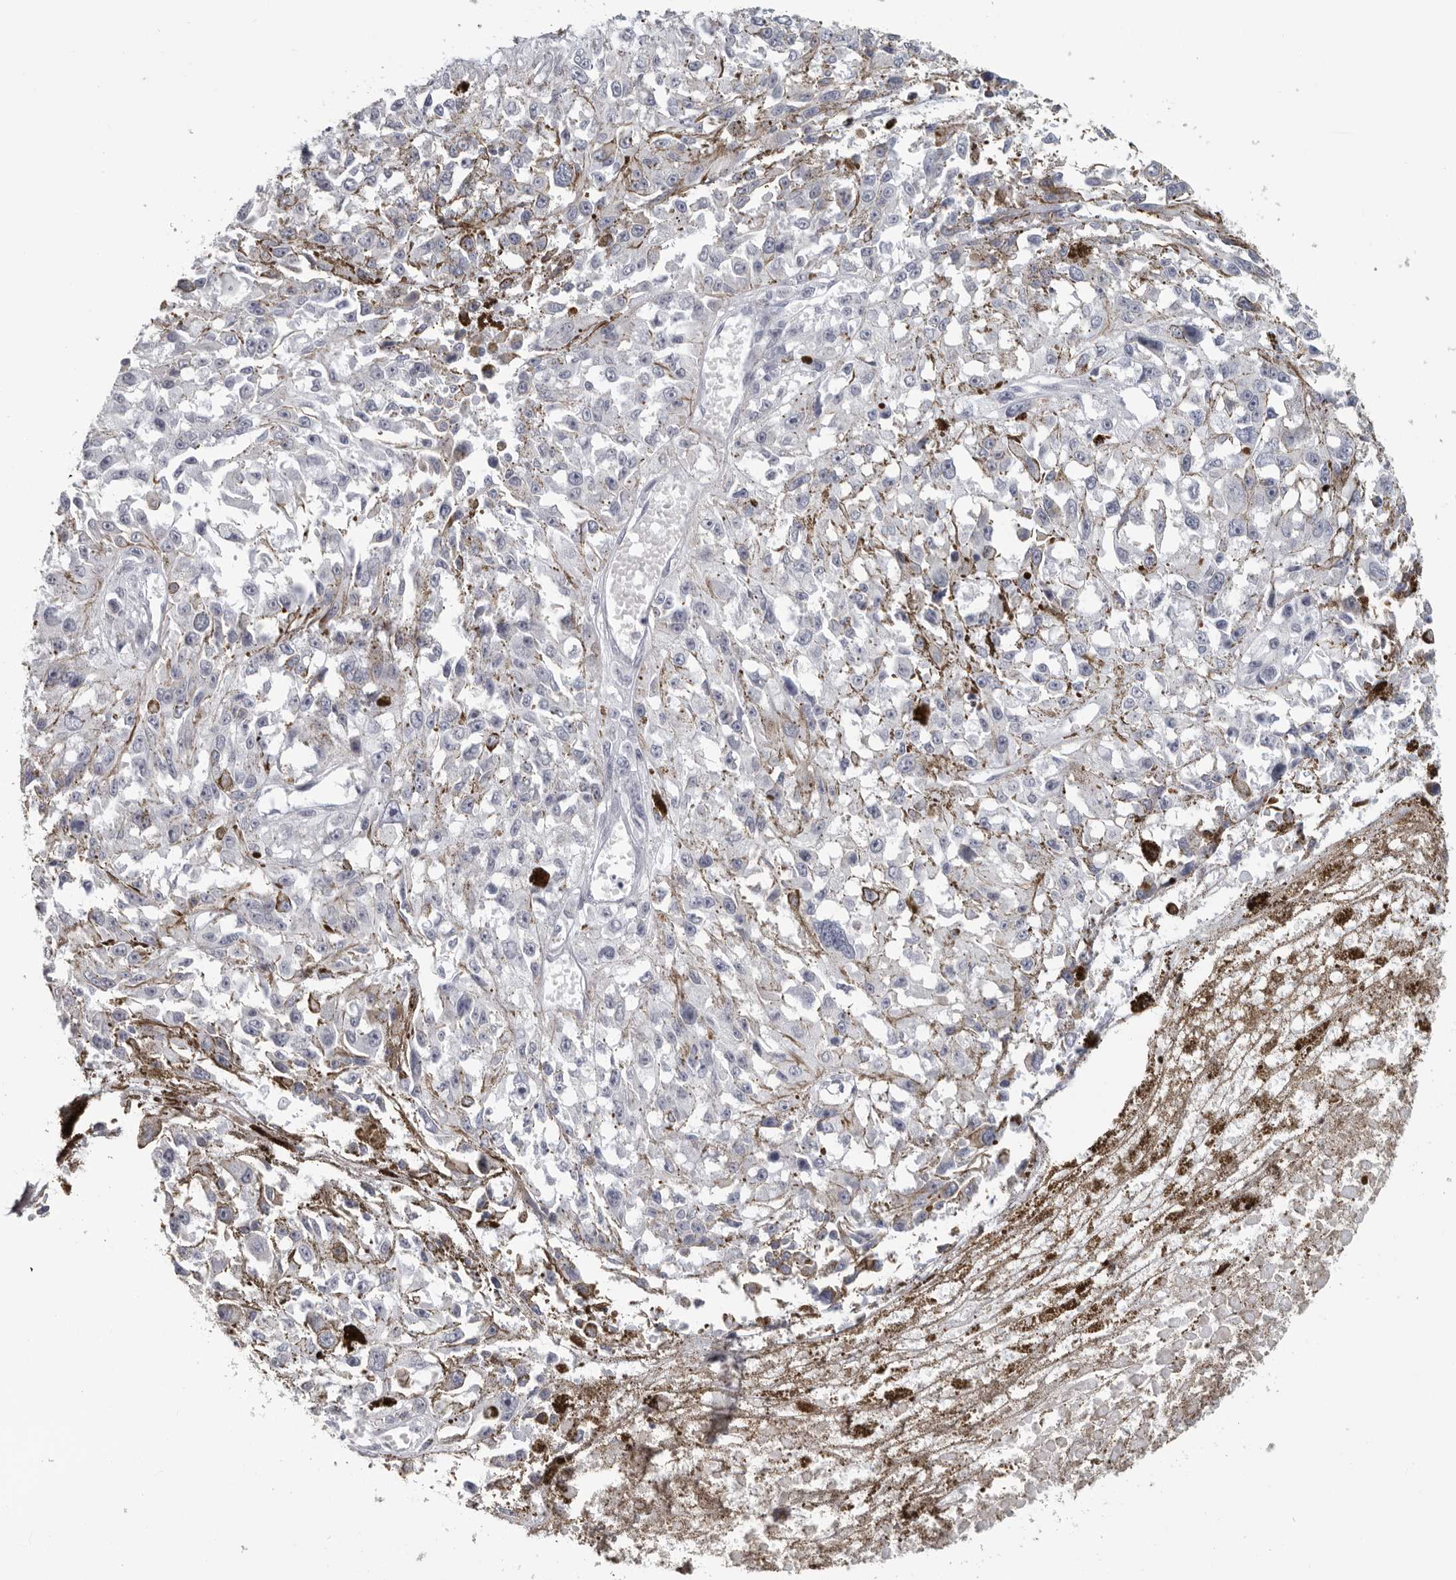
{"staining": {"intensity": "negative", "quantity": "none", "location": "none"}, "tissue": "melanoma", "cell_type": "Tumor cells", "image_type": "cancer", "snomed": [{"axis": "morphology", "description": "Malignant melanoma, Metastatic site"}, {"axis": "topography", "description": "Lymph node"}], "caption": "A histopathology image of melanoma stained for a protein exhibits no brown staining in tumor cells.", "gene": "OPLAH", "patient": {"sex": "male", "age": 59}}